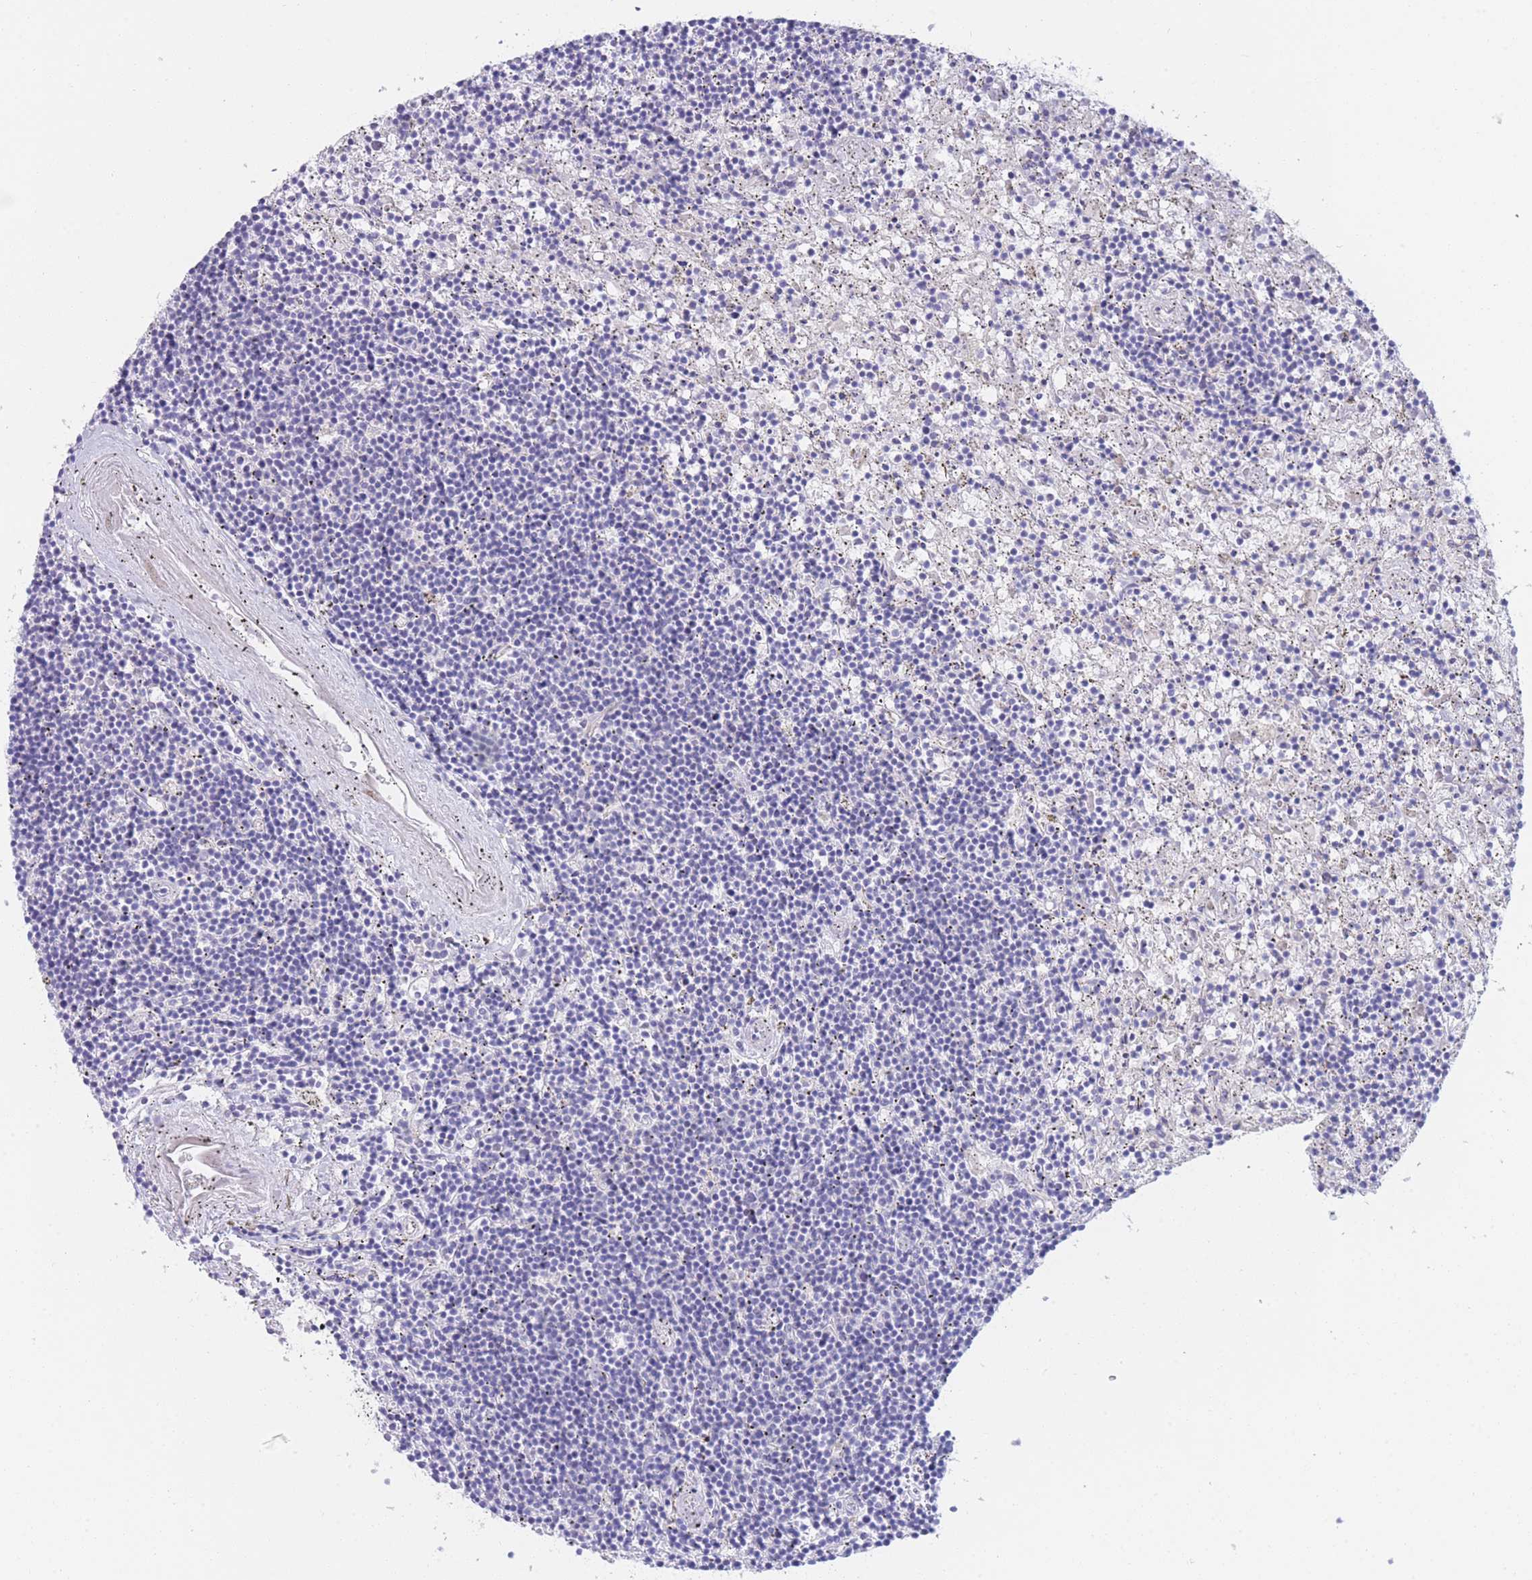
{"staining": {"intensity": "negative", "quantity": "none", "location": "none"}, "tissue": "lymphoma", "cell_type": "Tumor cells", "image_type": "cancer", "snomed": [{"axis": "morphology", "description": "Malignant lymphoma, non-Hodgkin's type, Low grade"}, {"axis": "topography", "description": "Spleen"}], "caption": "The photomicrograph demonstrates no staining of tumor cells in lymphoma.", "gene": "PCDHB3", "patient": {"sex": "male", "age": 76}}